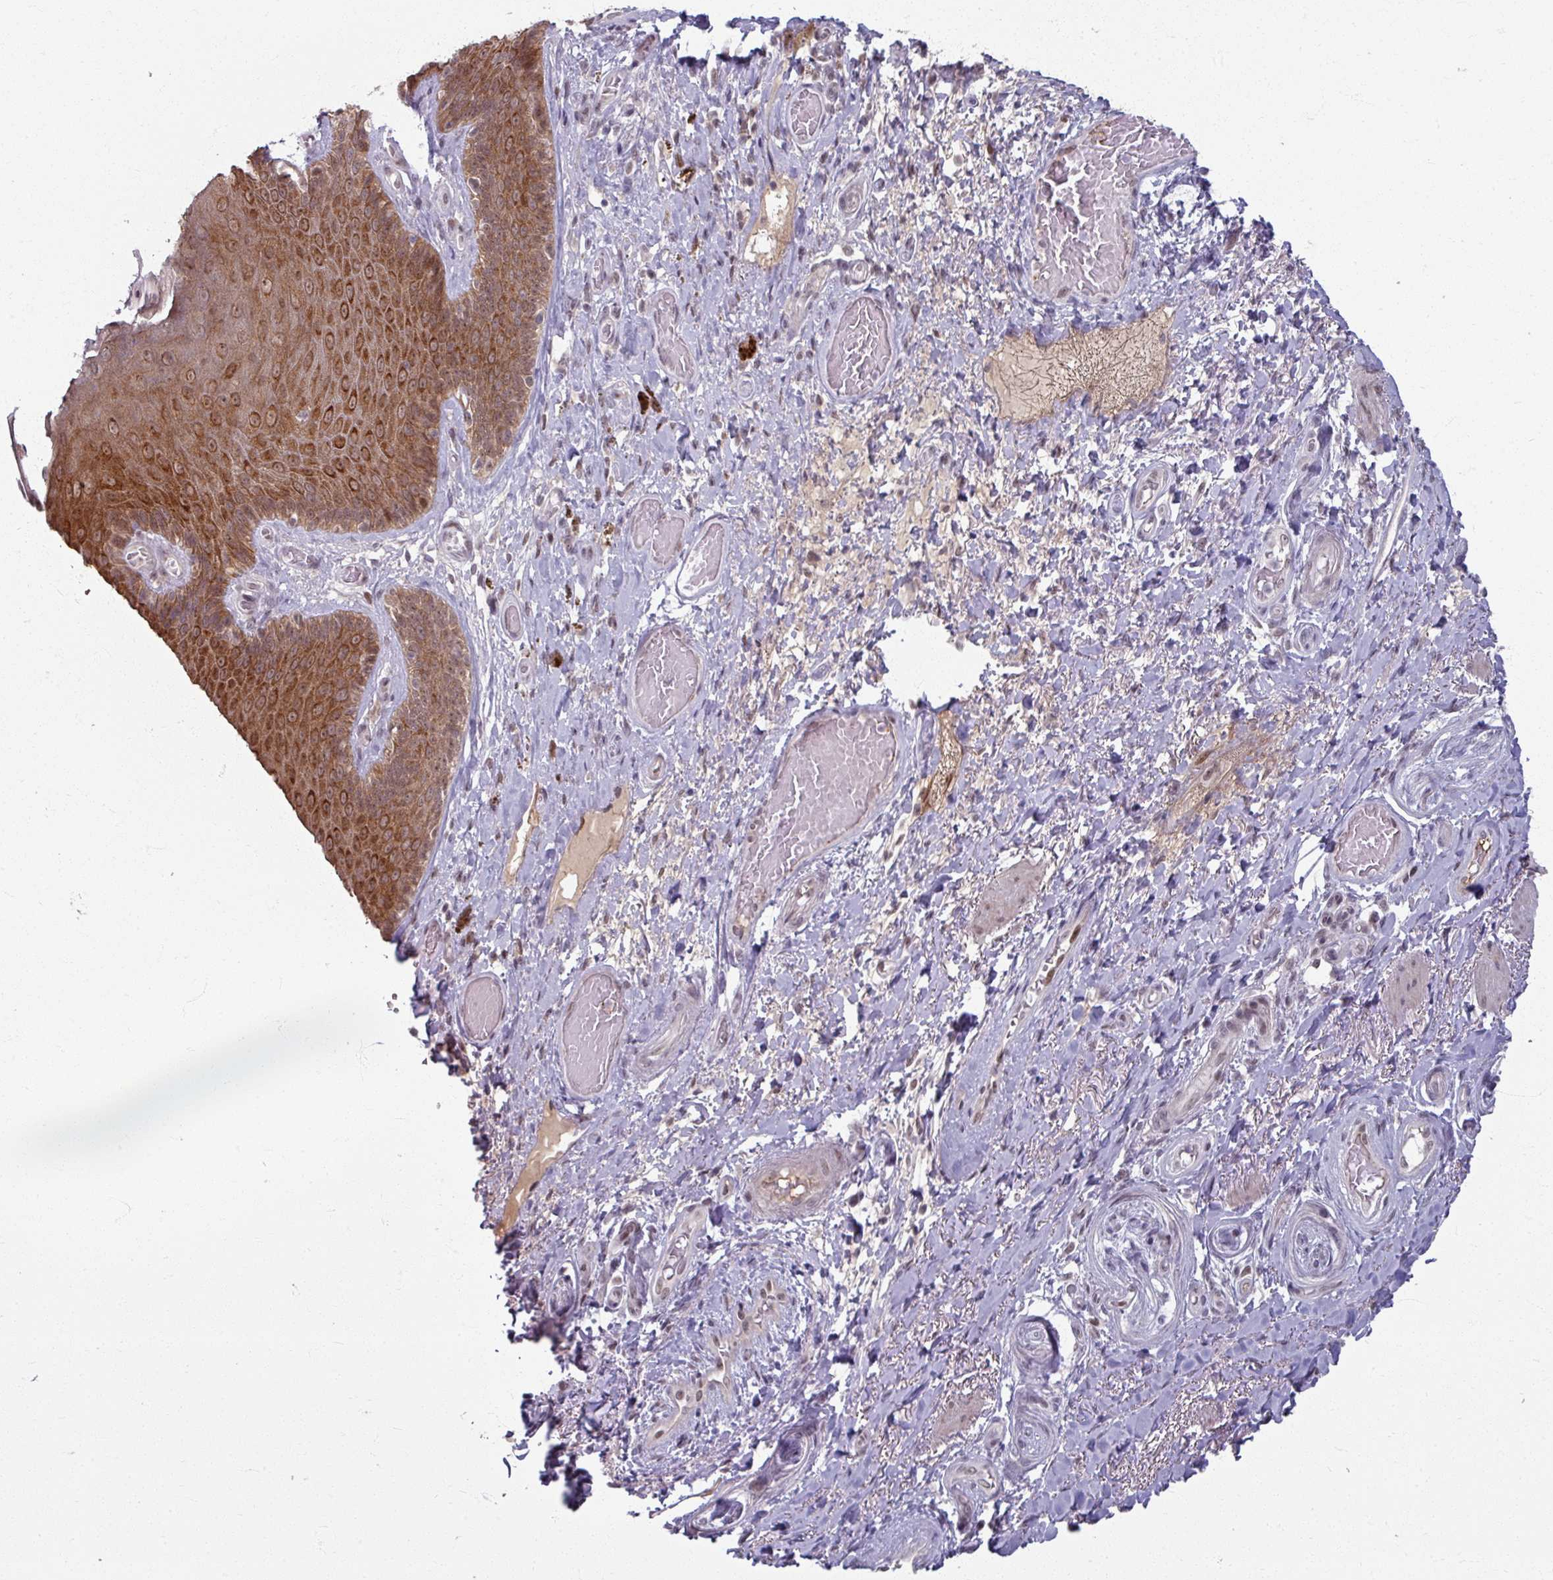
{"staining": {"intensity": "moderate", "quantity": ">75%", "location": "cytoplasmic/membranous,nuclear"}, "tissue": "skin", "cell_type": "Epidermal cells", "image_type": "normal", "snomed": [{"axis": "morphology", "description": "Normal tissue, NOS"}, {"axis": "topography", "description": "Anal"}, {"axis": "topography", "description": "Peripheral nerve tissue"}], "caption": "This image exhibits benign skin stained with immunohistochemistry (IHC) to label a protein in brown. The cytoplasmic/membranous,nuclear of epidermal cells show moderate positivity for the protein. Nuclei are counter-stained blue.", "gene": "KLC3", "patient": {"sex": "male", "age": 53}}